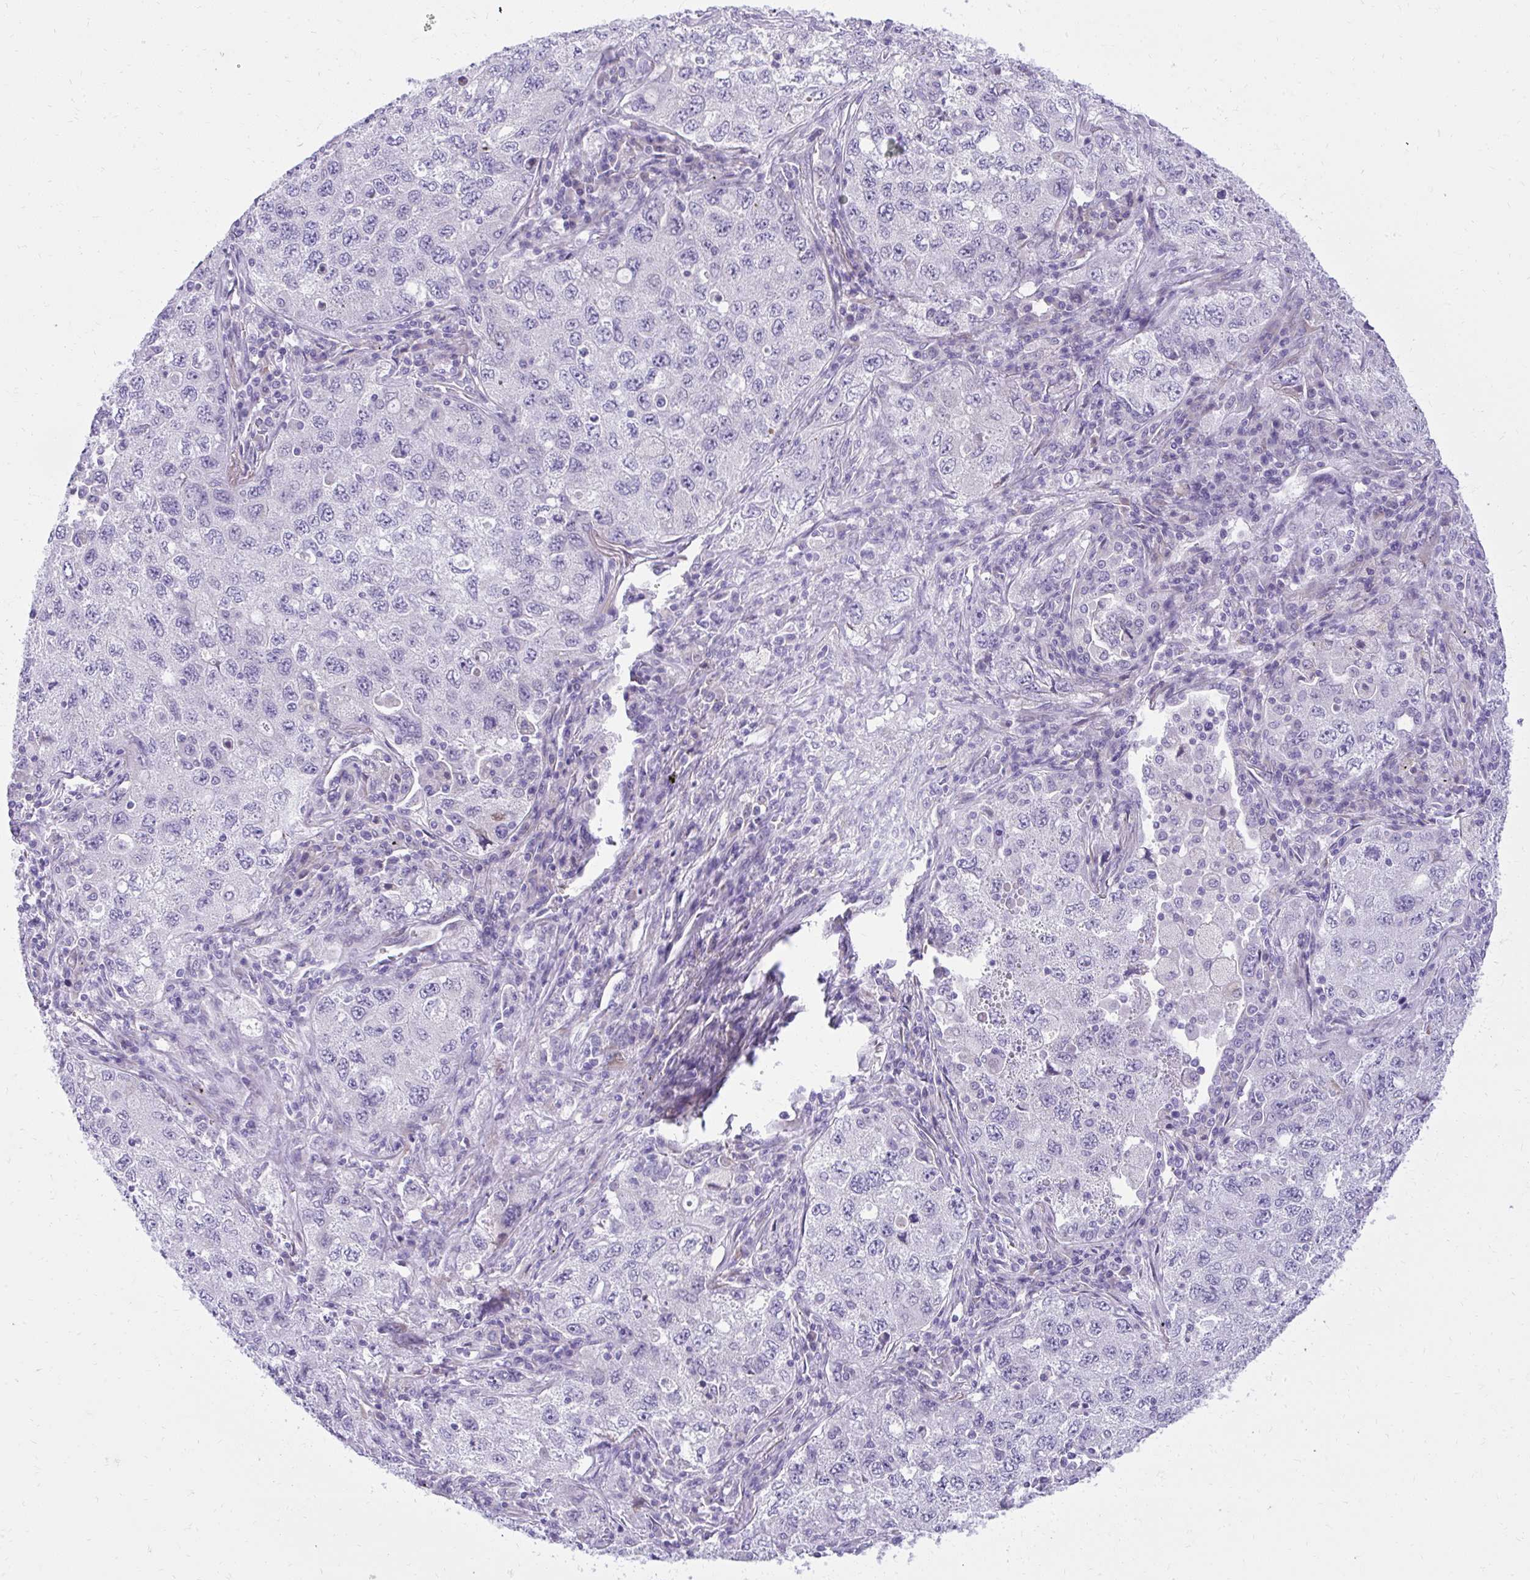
{"staining": {"intensity": "negative", "quantity": "none", "location": "none"}, "tissue": "lung cancer", "cell_type": "Tumor cells", "image_type": "cancer", "snomed": [{"axis": "morphology", "description": "Adenocarcinoma, NOS"}, {"axis": "topography", "description": "Lung"}], "caption": "Immunohistochemistry (IHC) photomicrograph of neoplastic tissue: human adenocarcinoma (lung) stained with DAB (3,3'-diaminobenzidine) demonstrates no significant protein expression in tumor cells.", "gene": "PRAP1", "patient": {"sex": "female", "age": 57}}